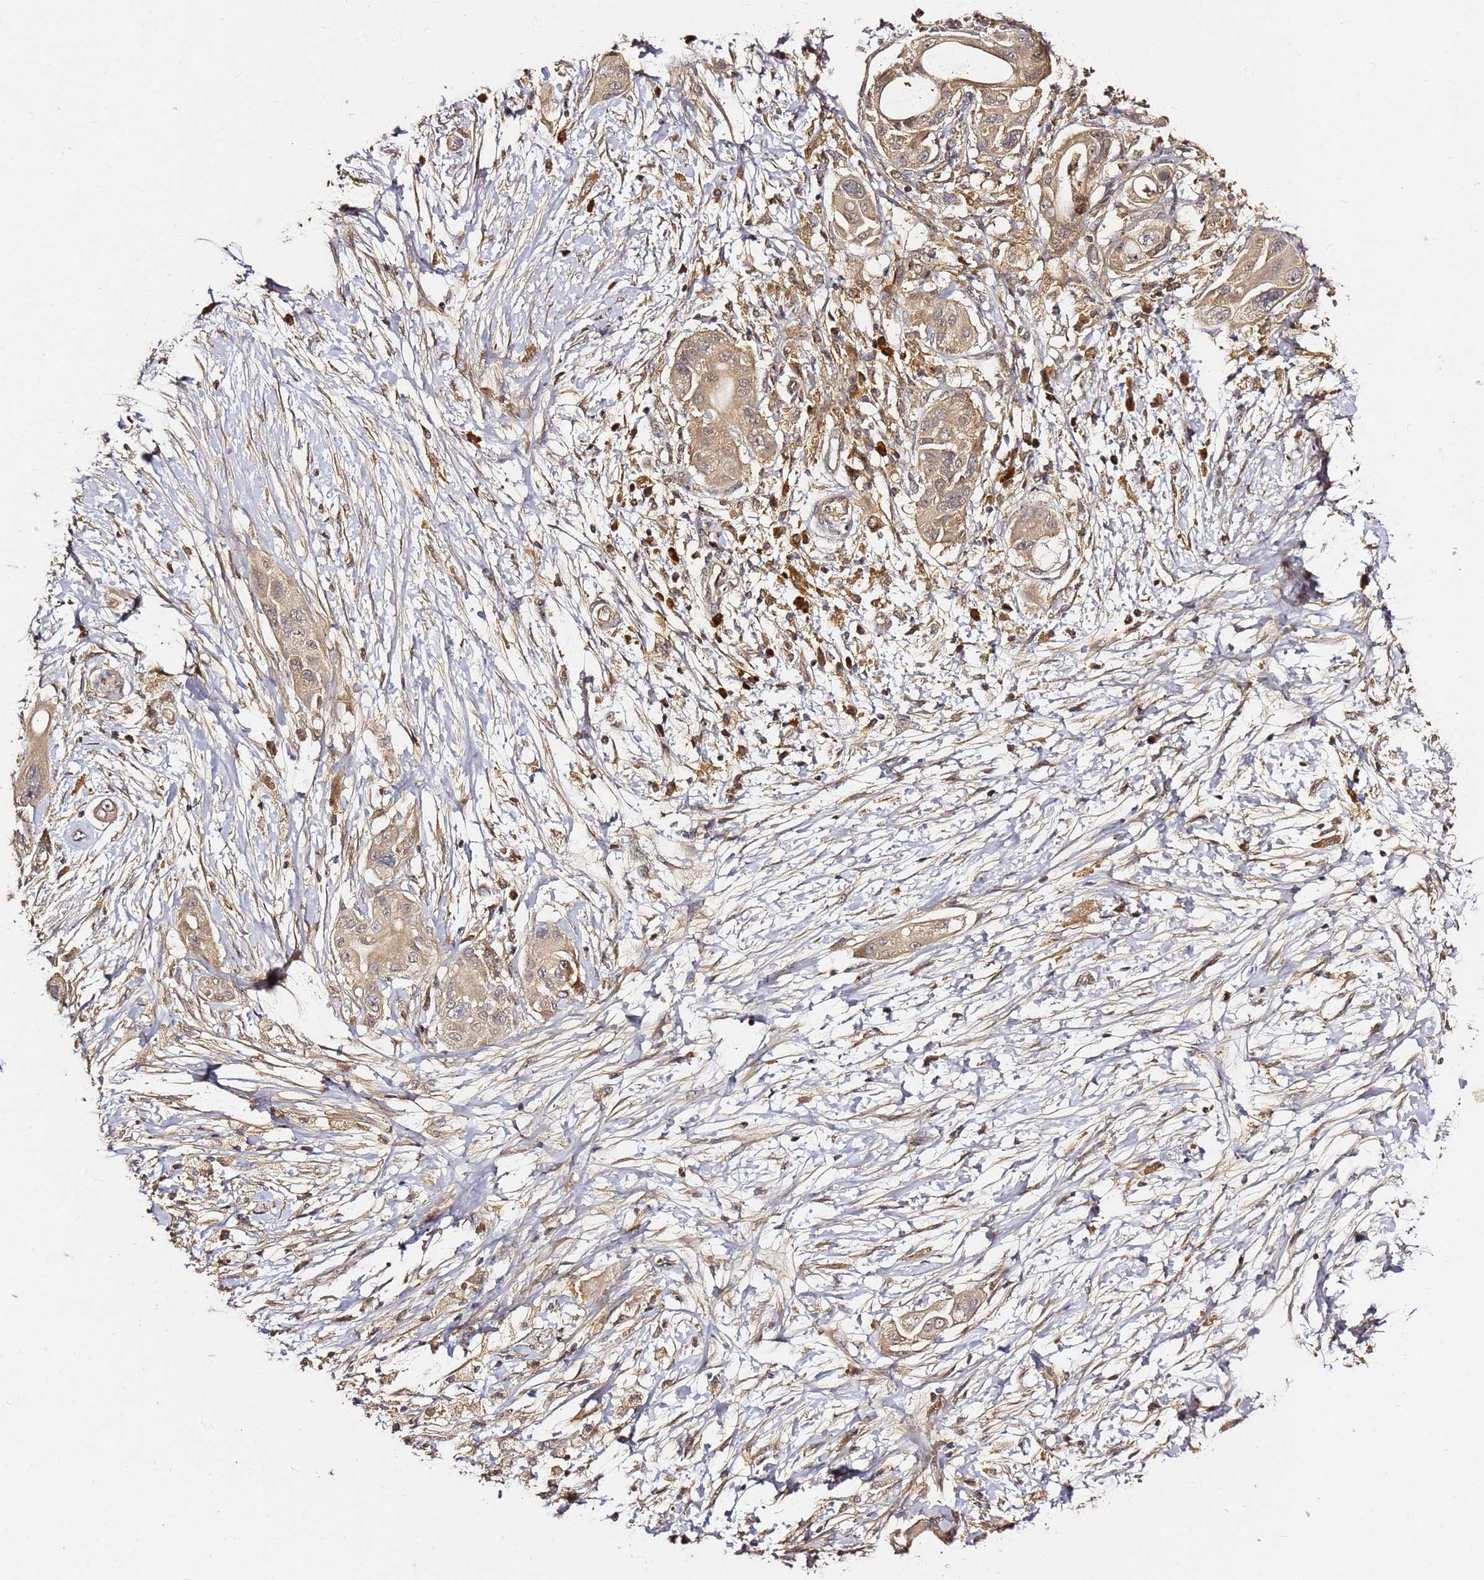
{"staining": {"intensity": "moderate", "quantity": ">75%", "location": "cytoplasmic/membranous"}, "tissue": "pancreatic cancer", "cell_type": "Tumor cells", "image_type": "cancer", "snomed": [{"axis": "morphology", "description": "Adenocarcinoma, NOS"}, {"axis": "topography", "description": "Pancreas"}], "caption": "DAB immunohistochemical staining of pancreatic cancer exhibits moderate cytoplasmic/membranous protein expression in approximately >75% of tumor cells.", "gene": "C6orf136", "patient": {"sex": "male", "age": 68}}